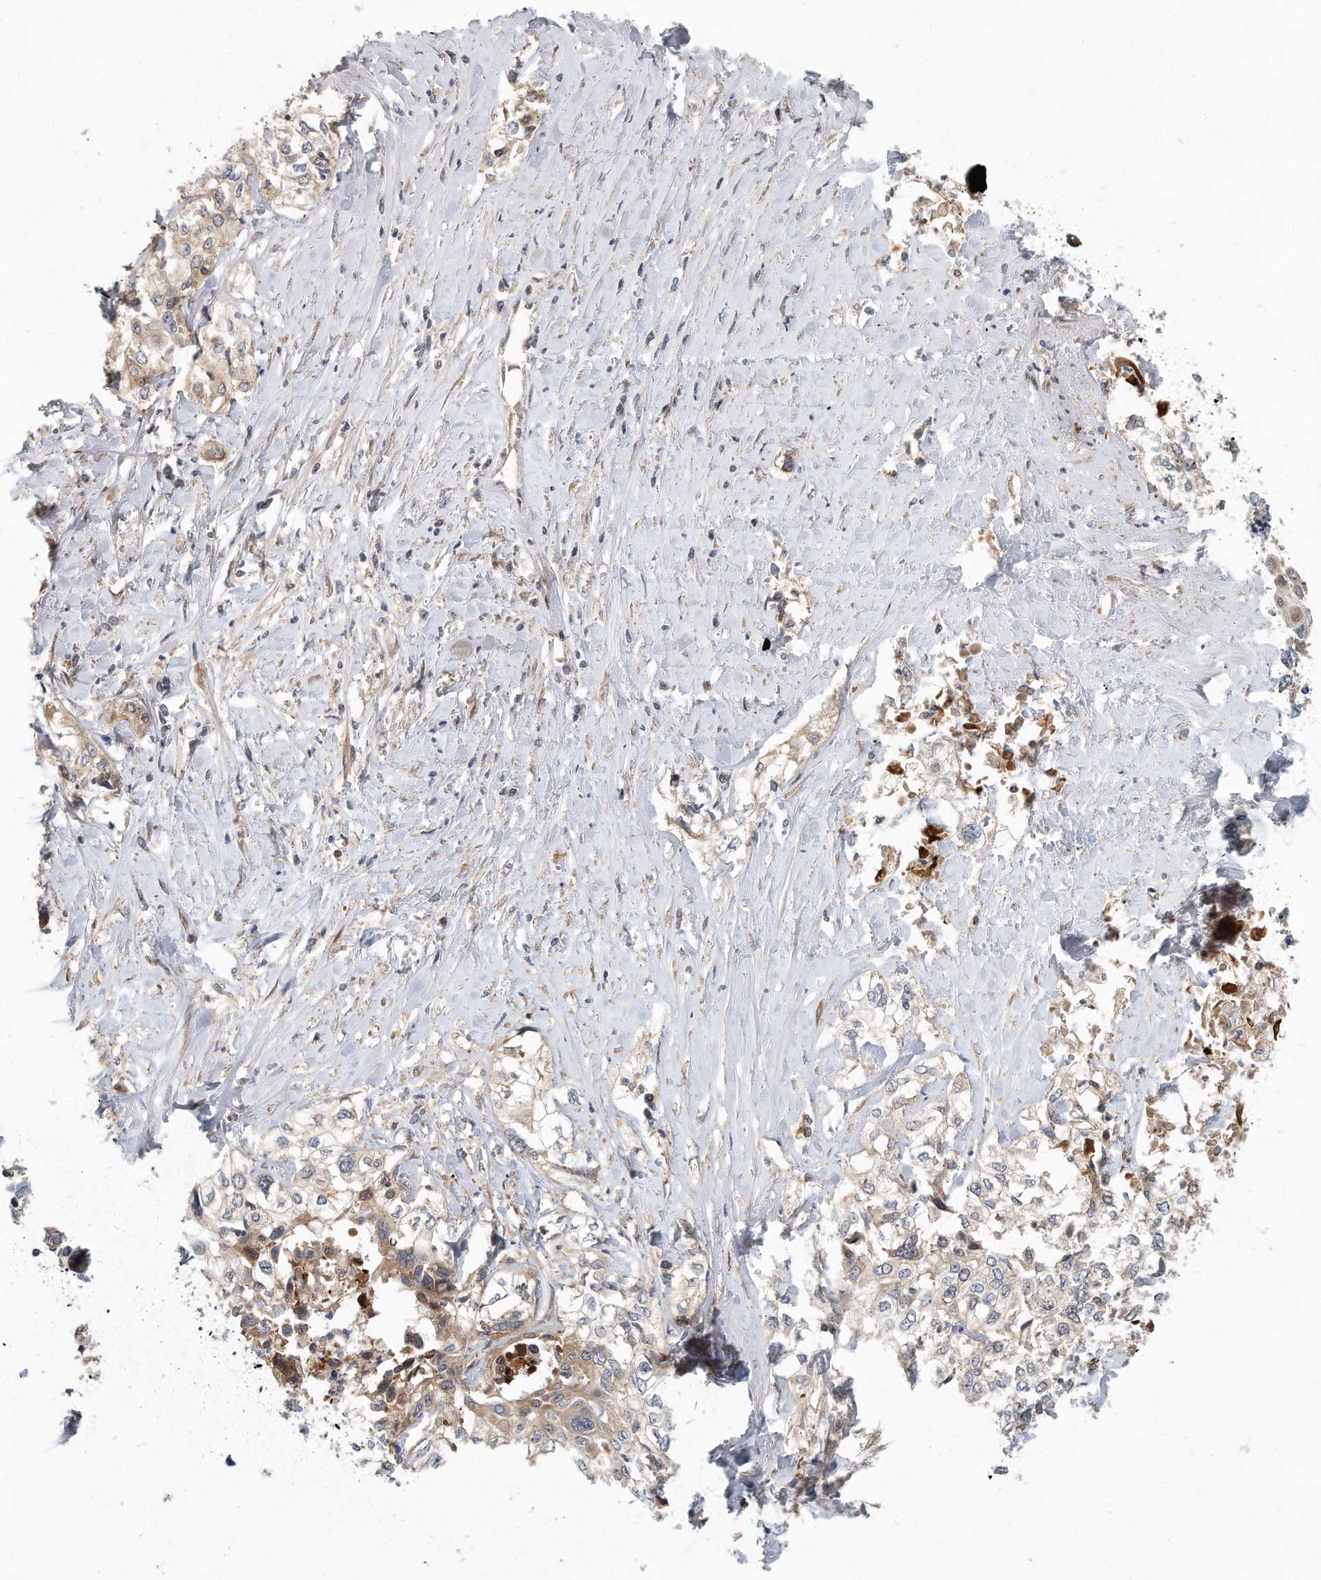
{"staining": {"intensity": "weak", "quantity": "<25%", "location": "cytoplasmic/membranous"}, "tissue": "cervical cancer", "cell_type": "Tumor cells", "image_type": "cancer", "snomed": [{"axis": "morphology", "description": "Squamous cell carcinoma, NOS"}, {"axis": "topography", "description": "Cervix"}], "caption": "Human cervical squamous cell carcinoma stained for a protein using immunohistochemistry demonstrates no staining in tumor cells.", "gene": "PCDH8", "patient": {"sex": "female", "age": 31}}